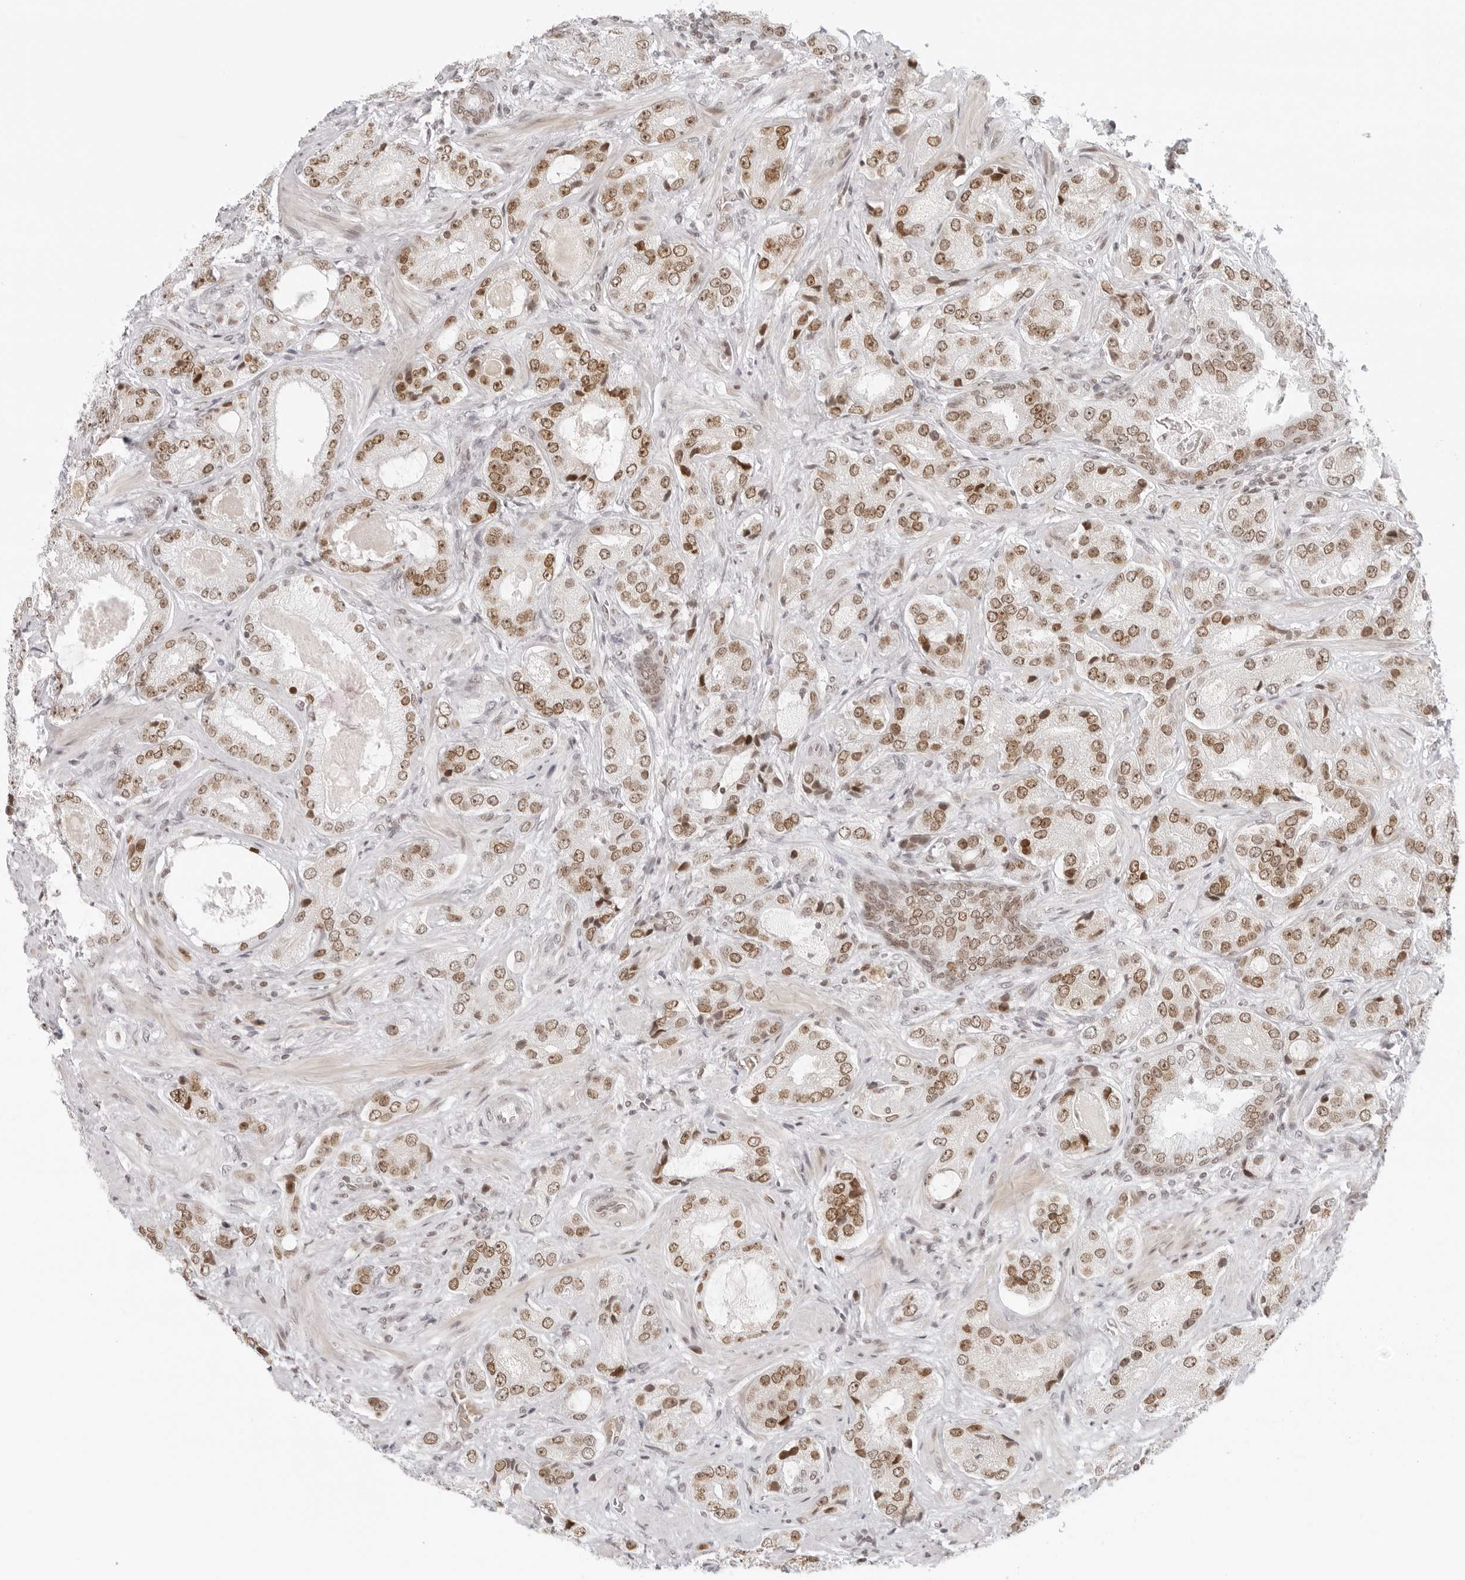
{"staining": {"intensity": "moderate", "quantity": ">75%", "location": "nuclear"}, "tissue": "prostate cancer", "cell_type": "Tumor cells", "image_type": "cancer", "snomed": [{"axis": "morphology", "description": "Normal tissue, NOS"}, {"axis": "morphology", "description": "Adenocarcinoma, High grade"}, {"axis": "topography", "description": "Prostate"}, {"axis": "topography", "description": "Peripheral nerve tissue"}], "caption": "Prostate cancer was stained to show a protein in brown. There is medium levels of moderate nuclear positivity in approximately >75% of tumor cells.", "gene": "RCC1", "patient": {"sex": "male", "age": 59}}